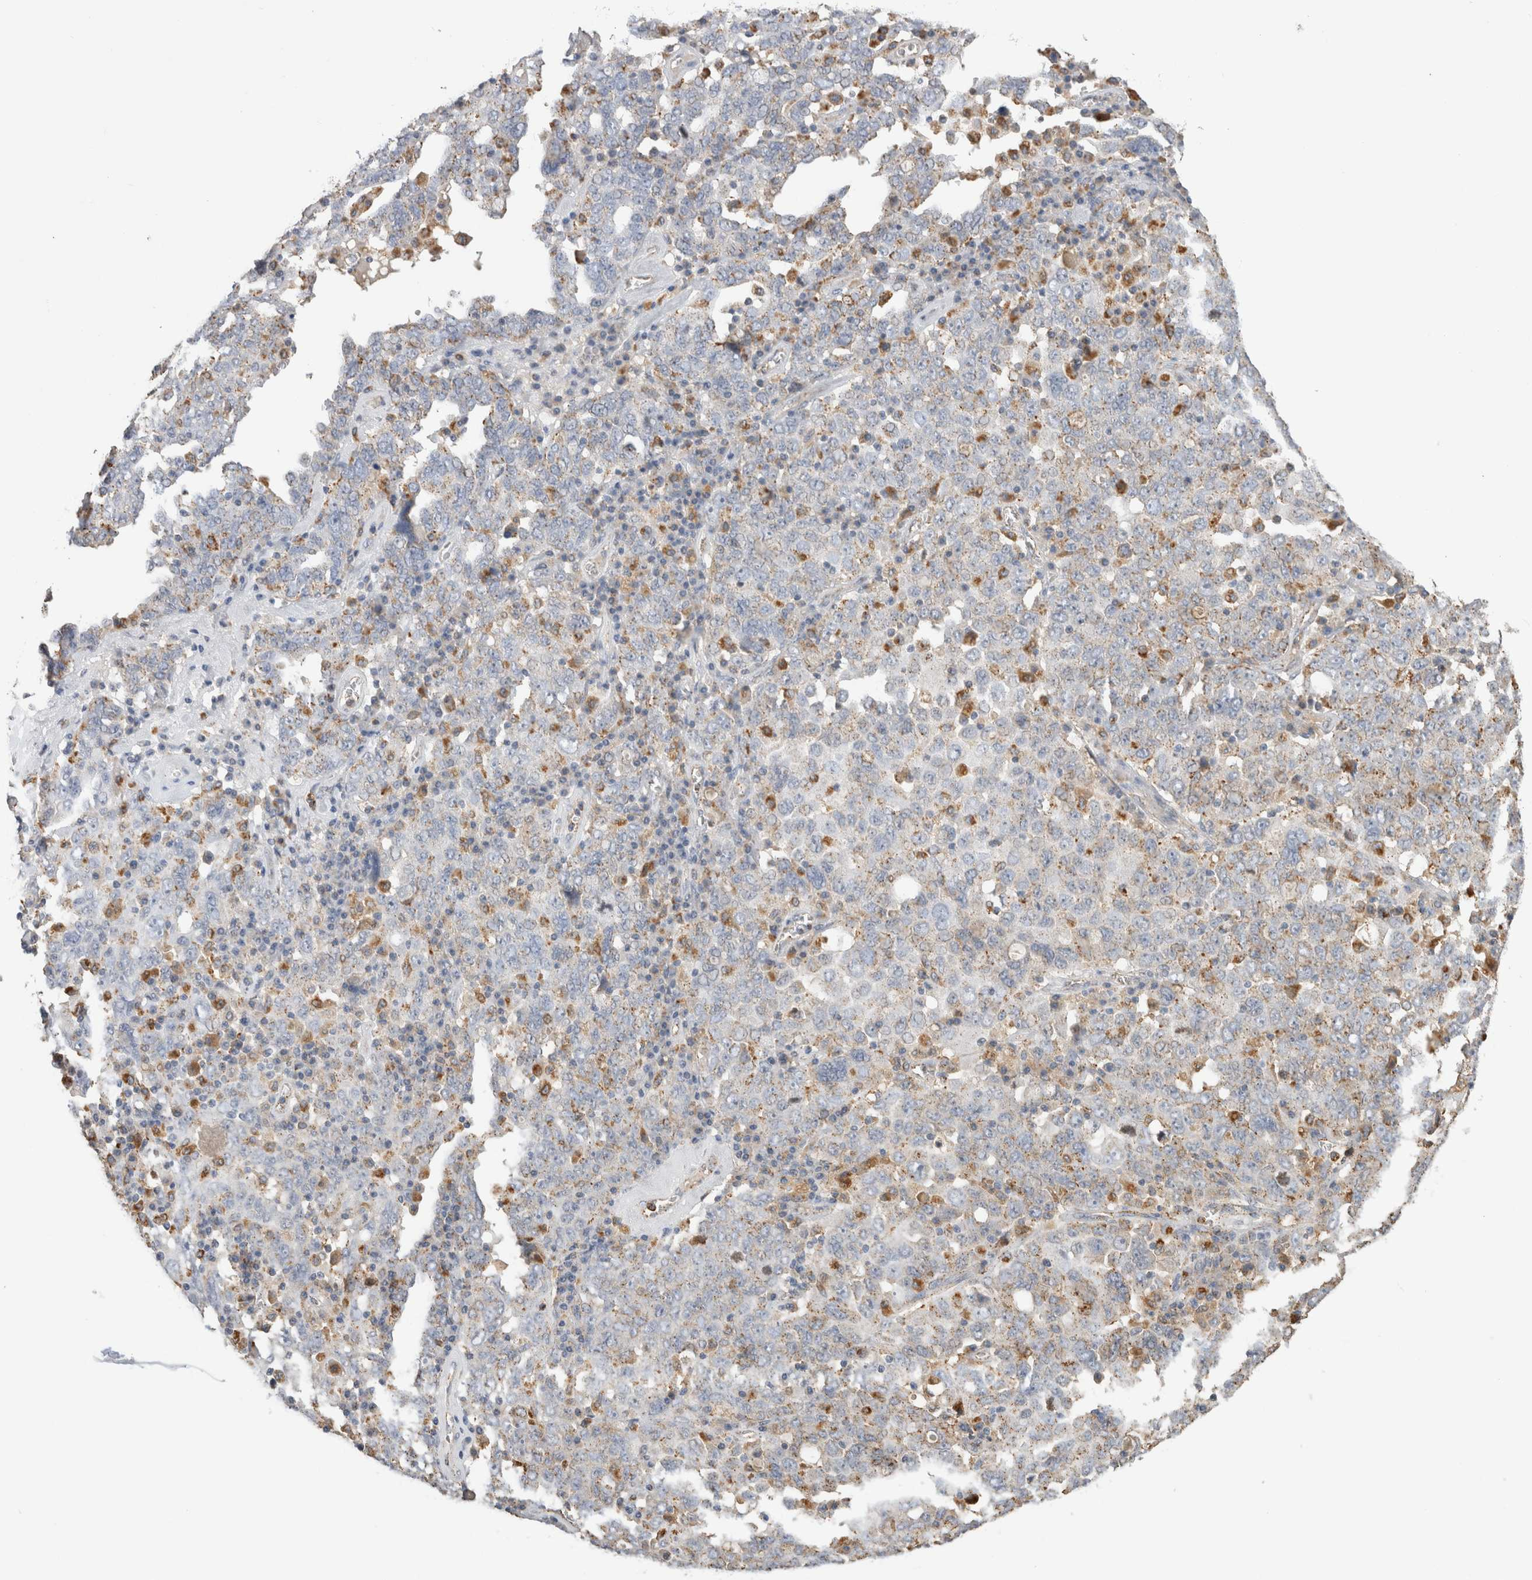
{"staining": {"intensity": "moderate", "quantity": "<25%", "location": "cytoplasmic/membranous"}, "tissue": "ovarian cancer", "cell_type": "Tumor cells", "image_type": "cancer", "snomed": [{"axis": "morphology", "description": "Carcinoma, endometroid"}, {"axis": "topography", "description": "Ovary"}], "caption": "Immunohistochemical staining of ovarian cancer demonstrates low levels of moderate cytoplasmic/membranous protein positivity in approximately <25% of tumor cells.", "gene": "GNS", "patient": {"sex": "female", "age": 62}}